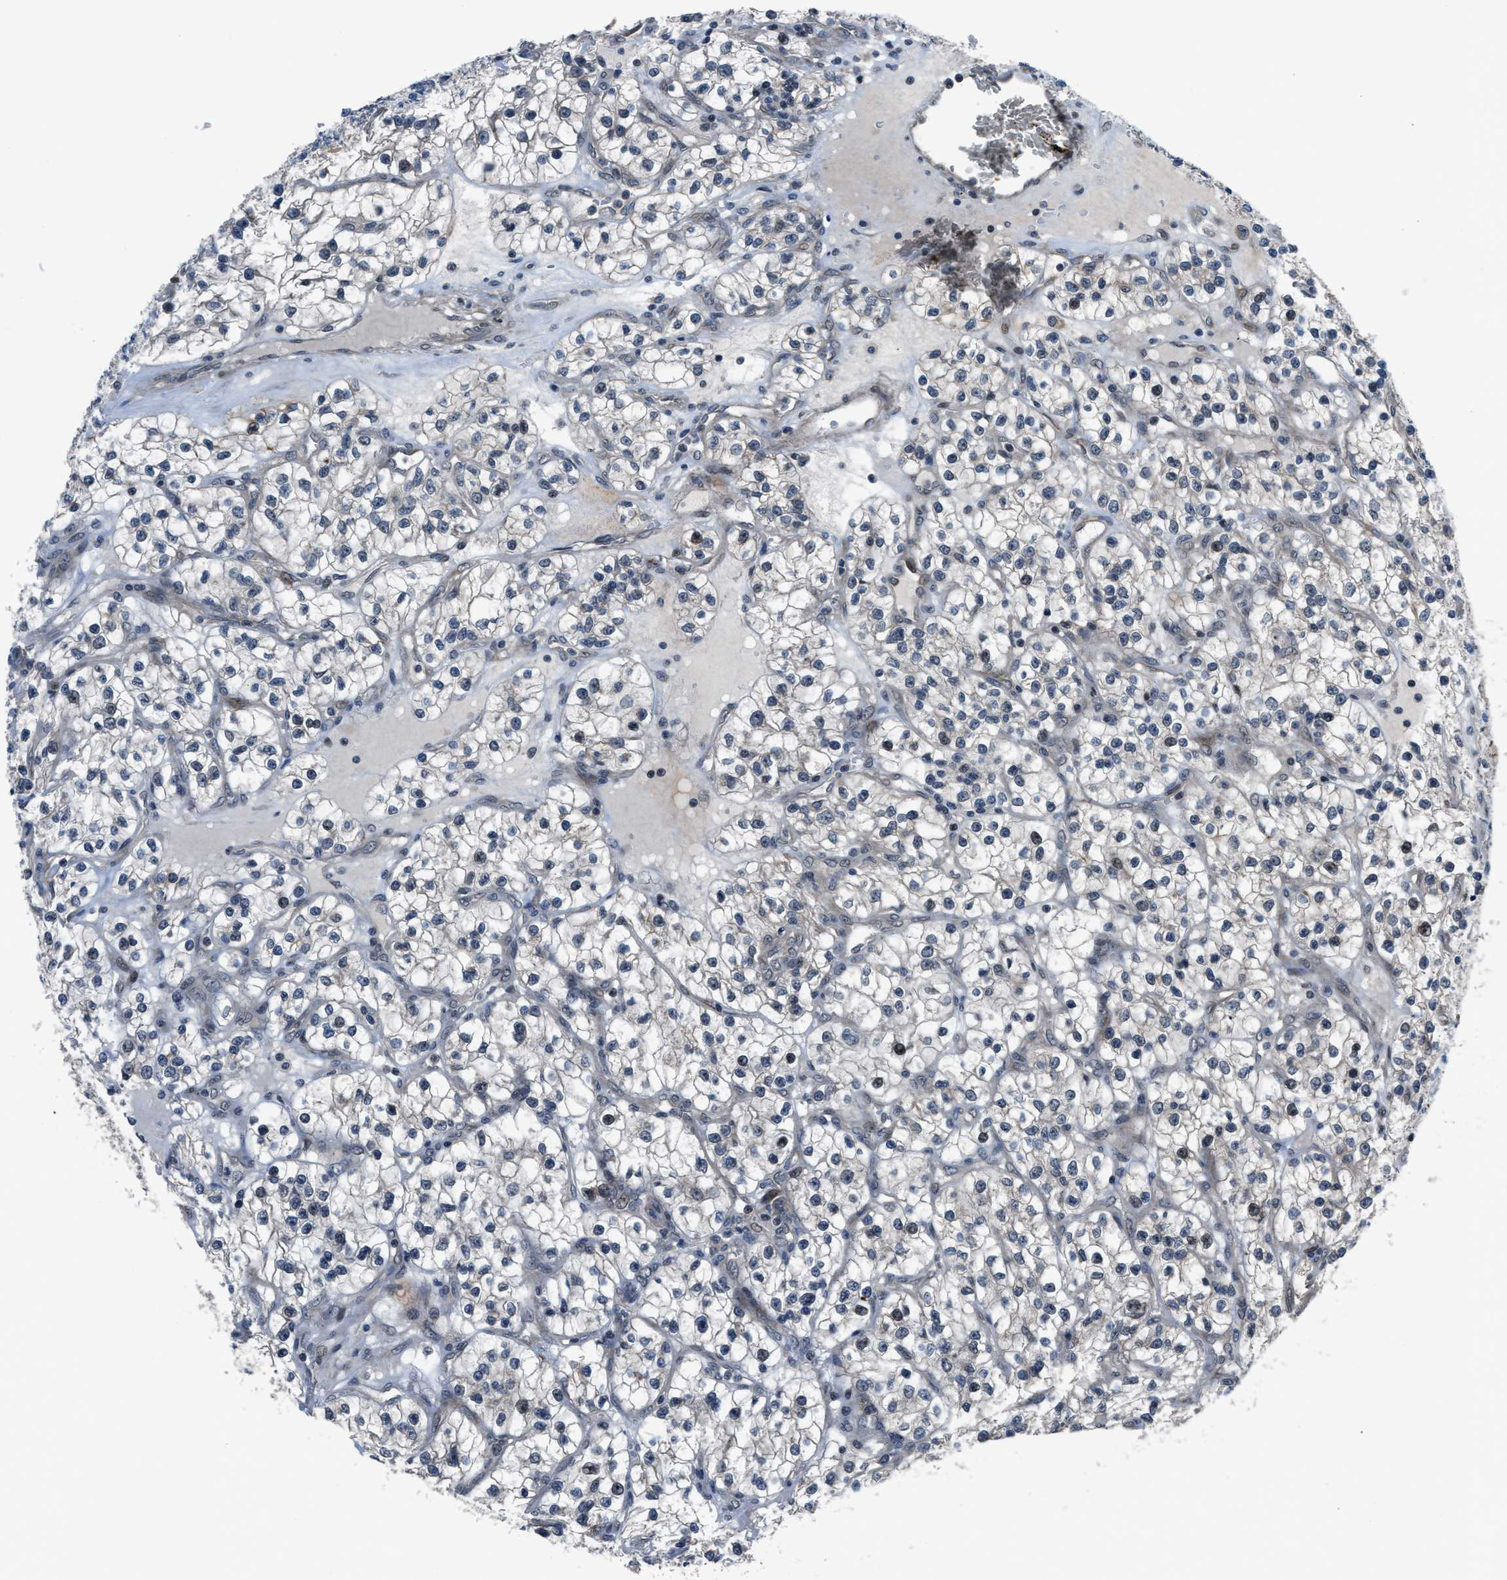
{"staining": {"intensity": "weak", "quantity": "<25%", "location": "nuclear"}, "tissue": "renal cancer", "cell_type": "Tumor cells", "image_type": "cancer", "snomed": [{"axis": "morphology", "description": "Adenocarcinoma, NOS"}, {"axis": "topography", "description": "Kidney"}], "caption": "A micrograph of human adenocarcinoma (renal) is negative for staining in tumor cells.", "gene": "SETD5", "patient": {"sex": "female", "age": 57}}